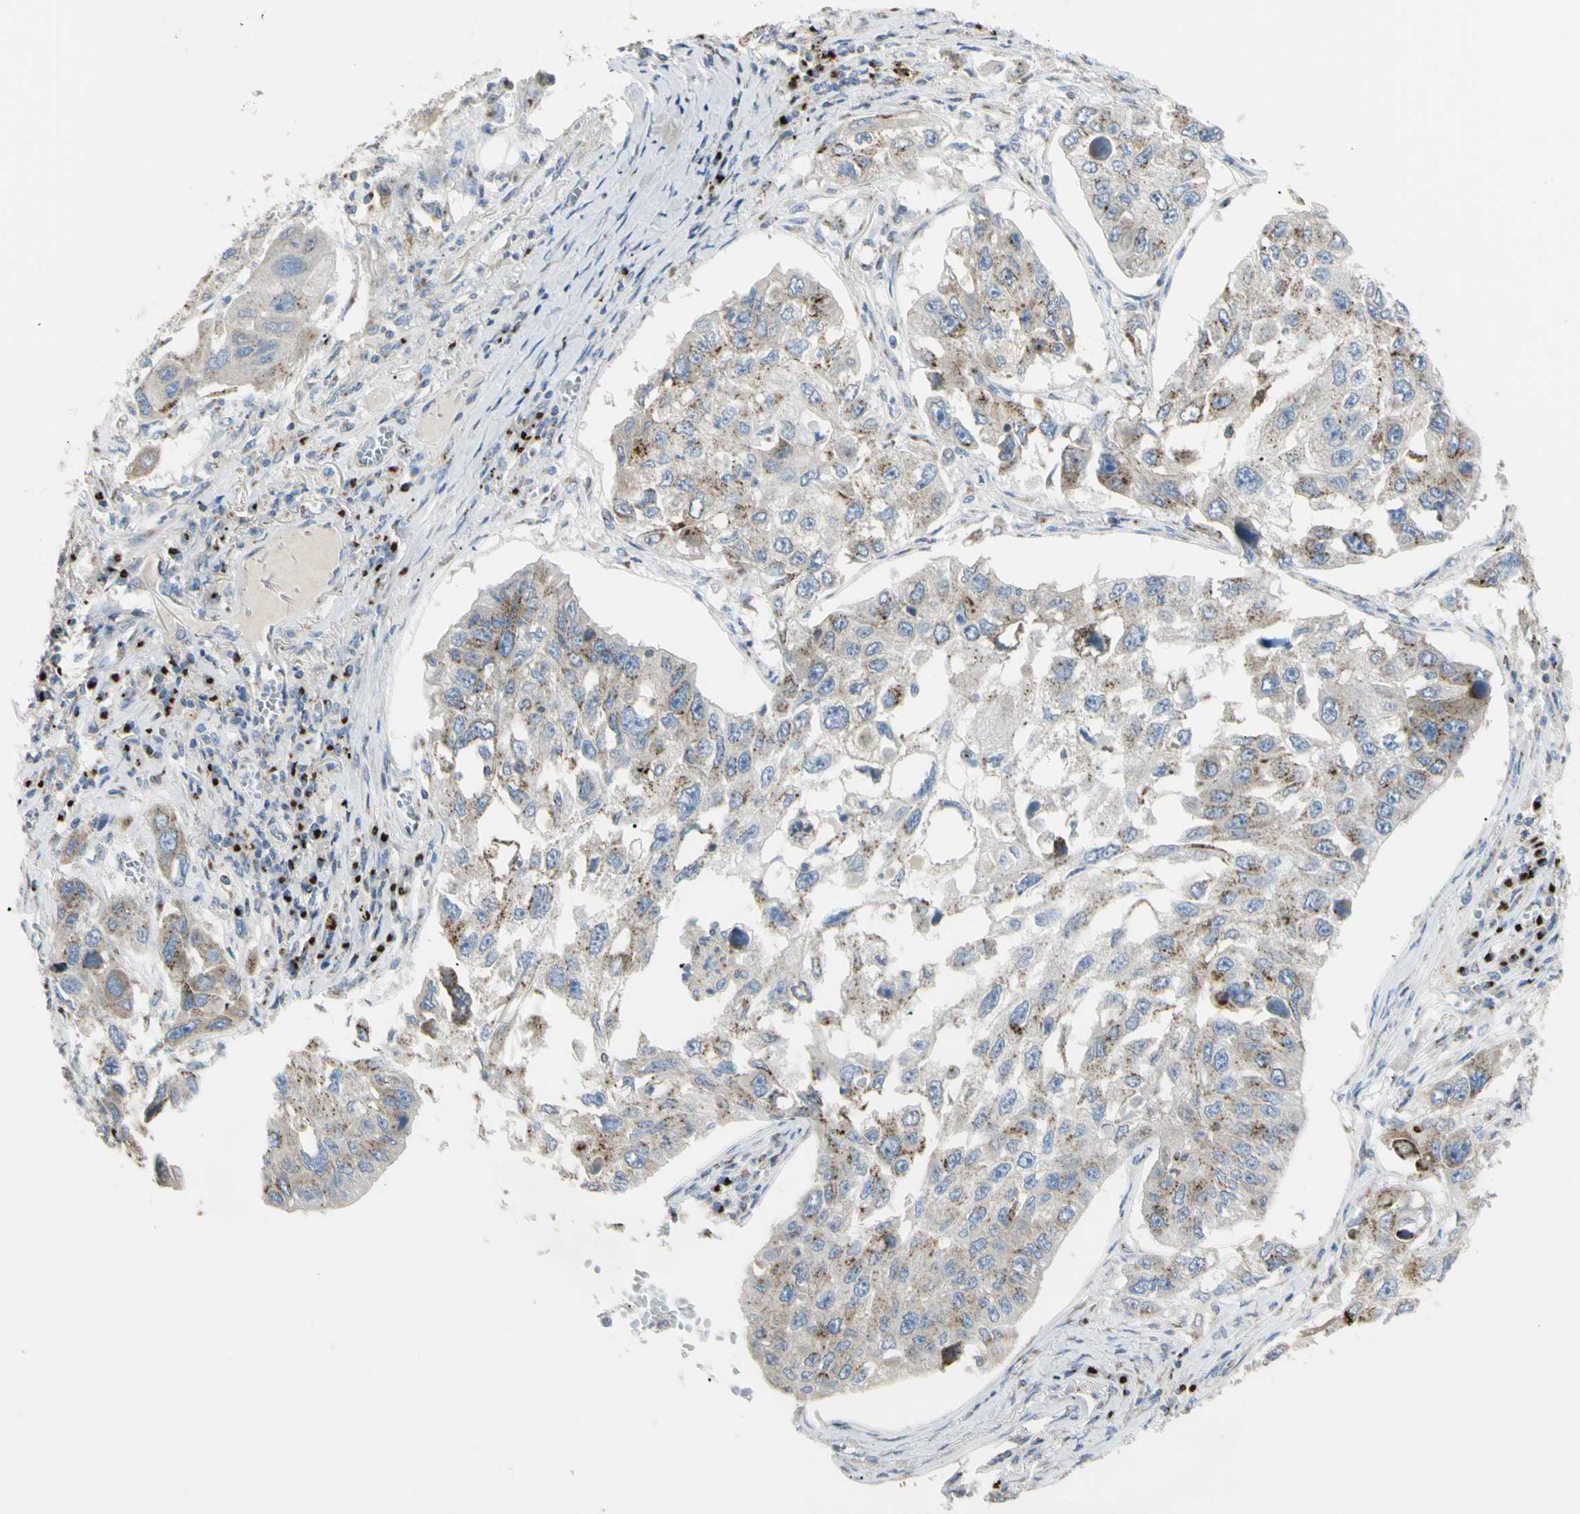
{"staining": {"intensity": "weak", "quantity": "25%-75%", "location": "cytoplasmic/membranous"}, "tissue": "lung cancer", "cell_type": "Tumor cells", "image_type": "cancer", "snomed": [{"axis": "morphology", "description": "Squamous cell carcinoma, NOS"}, {"axis": "topography", "description": "Lung"}], "caption": "The image shows staining of lung cancer (squamous cell carcinoma), revealing weak cytoplasmic/membranous protein staining (brown color) within tumor cells.", "gene": "B4GALT3", "patient": {"sex": "male", "age": 71}}